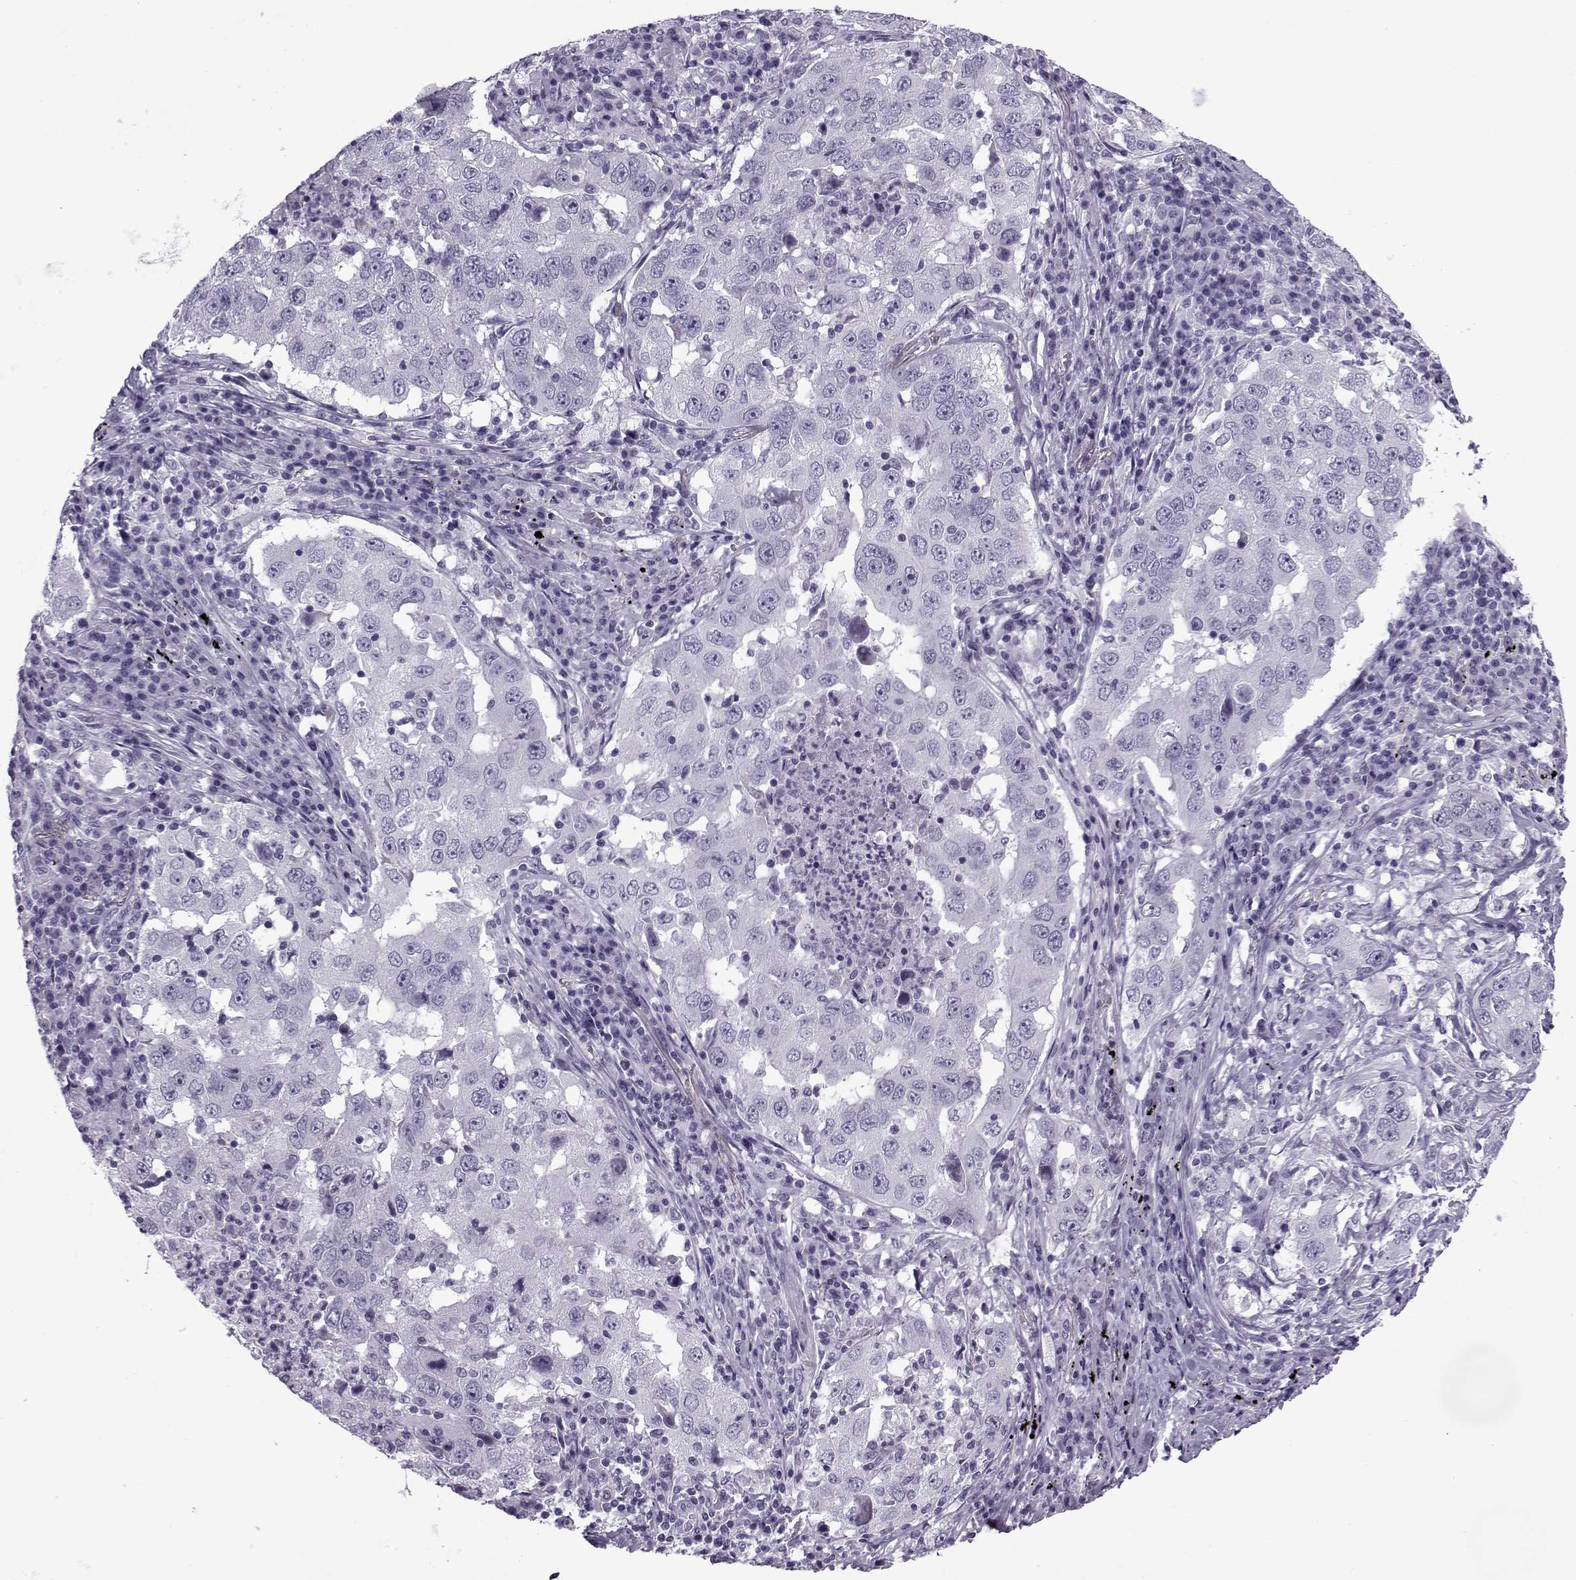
{"staining": {"intensity": "negative", "quantity": "none", "location": "none"}, "tissue": "lung cancer", "cell_type": "Tumor cells", "image_type": "cancer", "snomed": [{"axis": "morphology", "description": "Adenocarcinoma, NOS"}, {"axis": "topography", "description": "Lung"}], "caption": "Immunohistochemical staining of lung adenocarcinoma displays no significant positivity in tumor cells. Brightfield microscopy of IHC stained with DAB (3,3'-diaminobenzidine) (brown) and hematoxylin (blue), captured at high magnification.", "gene": "OIP5", "patient": {"sex": "male", "age": 73}}